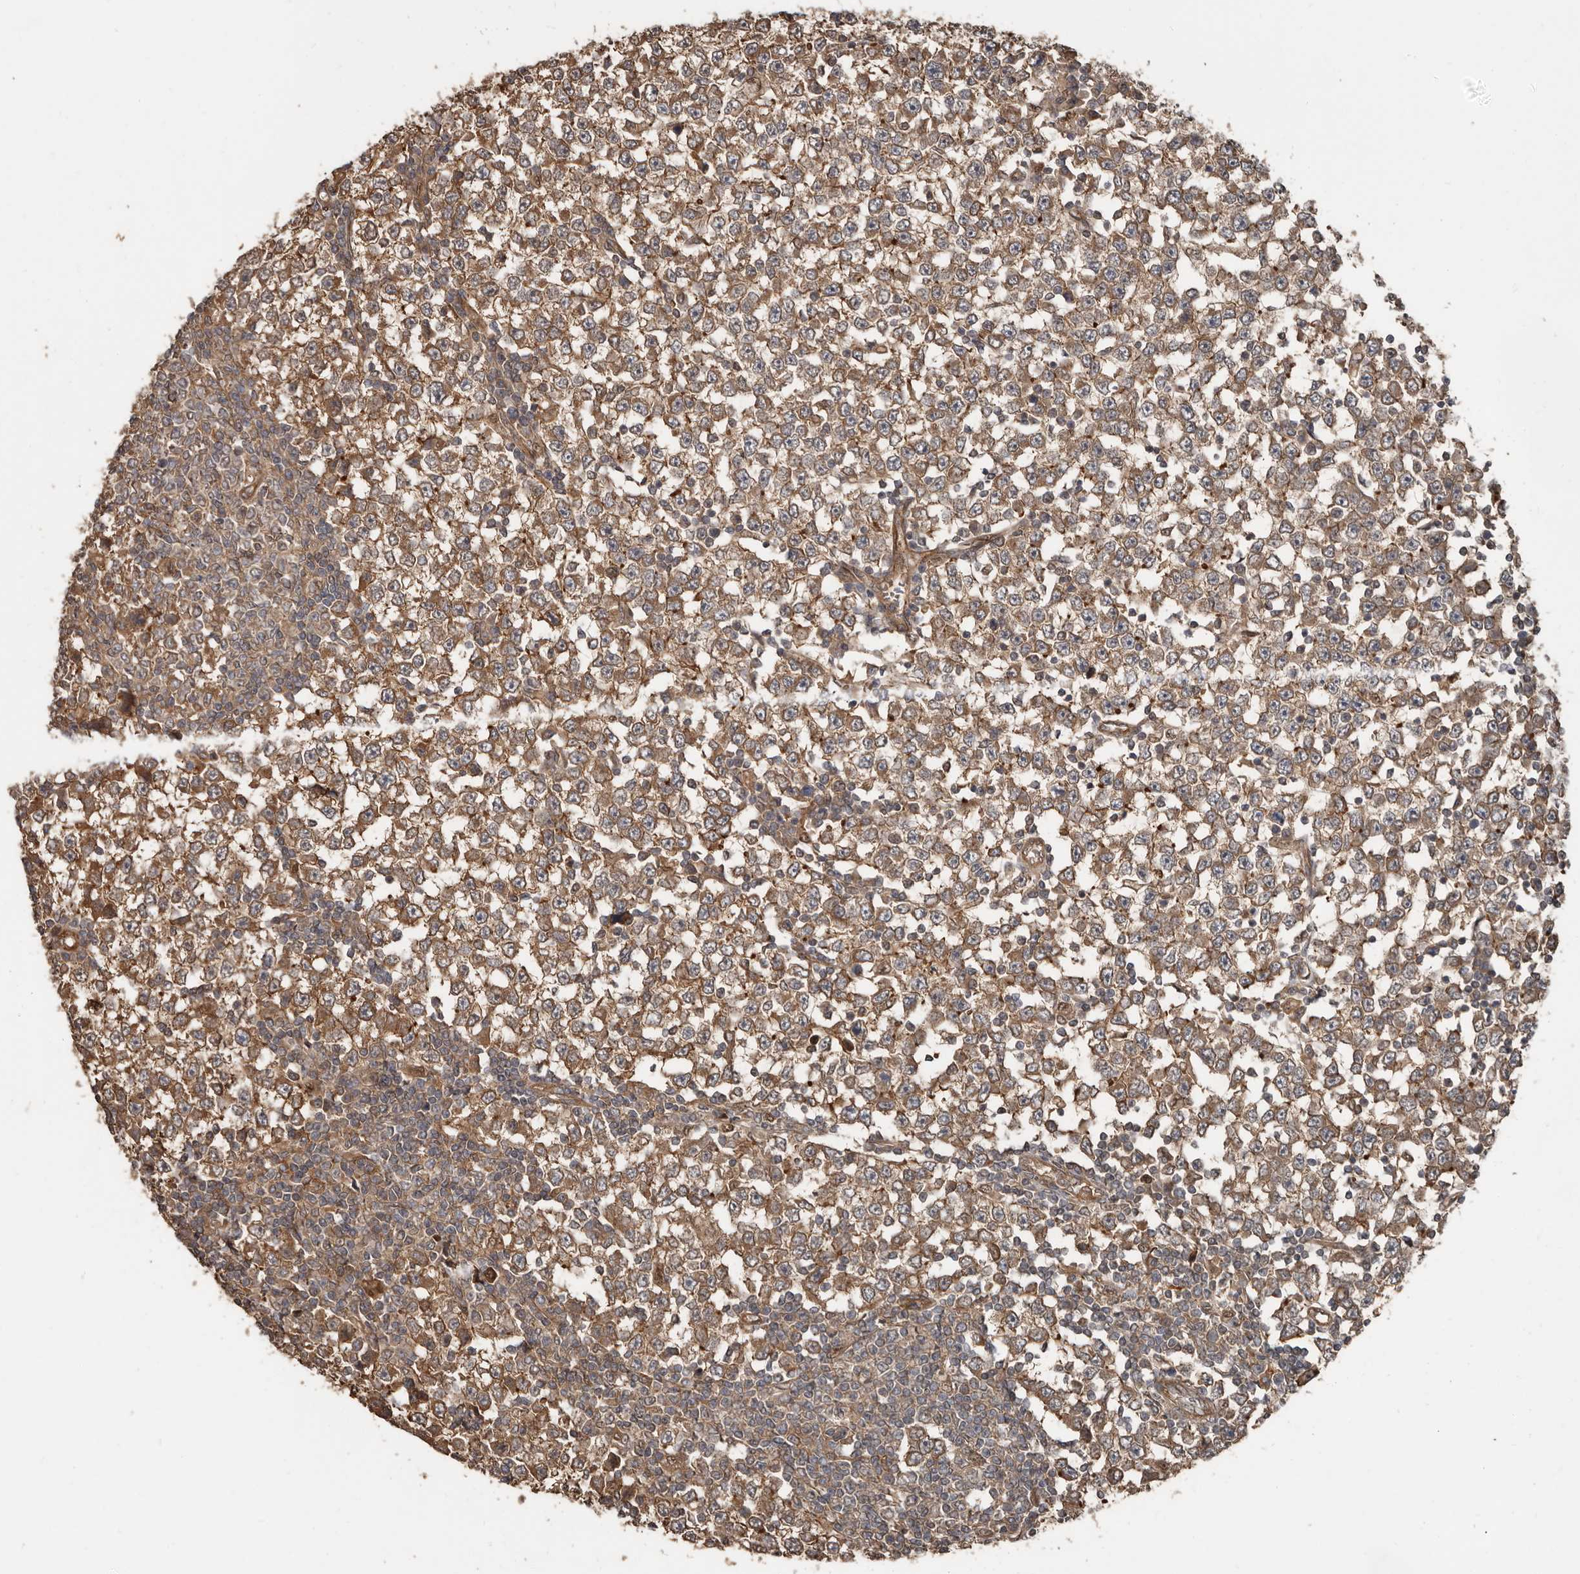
{"staining": {"intensity": "moderate", "quantity": ">75%", "location": "cytoplasmic/membranous"}, "tissue": "testis cancer", "cell_type": "Tumor cells", "image_type": "cancer", "snomed": [{"axis": "morphology", "description": "Seminoma, NOS"}, {"axis": "topography", "description": "Testis"}], "caption": "Immunohistochemistry (IHC) of testis seminoma displays medium levels of moderate cytoplasmic/membranous positivity in about >75% of tumor cells.", "gene": "EXOC3L1", "patient": {"sex": "male", "age": 65}}